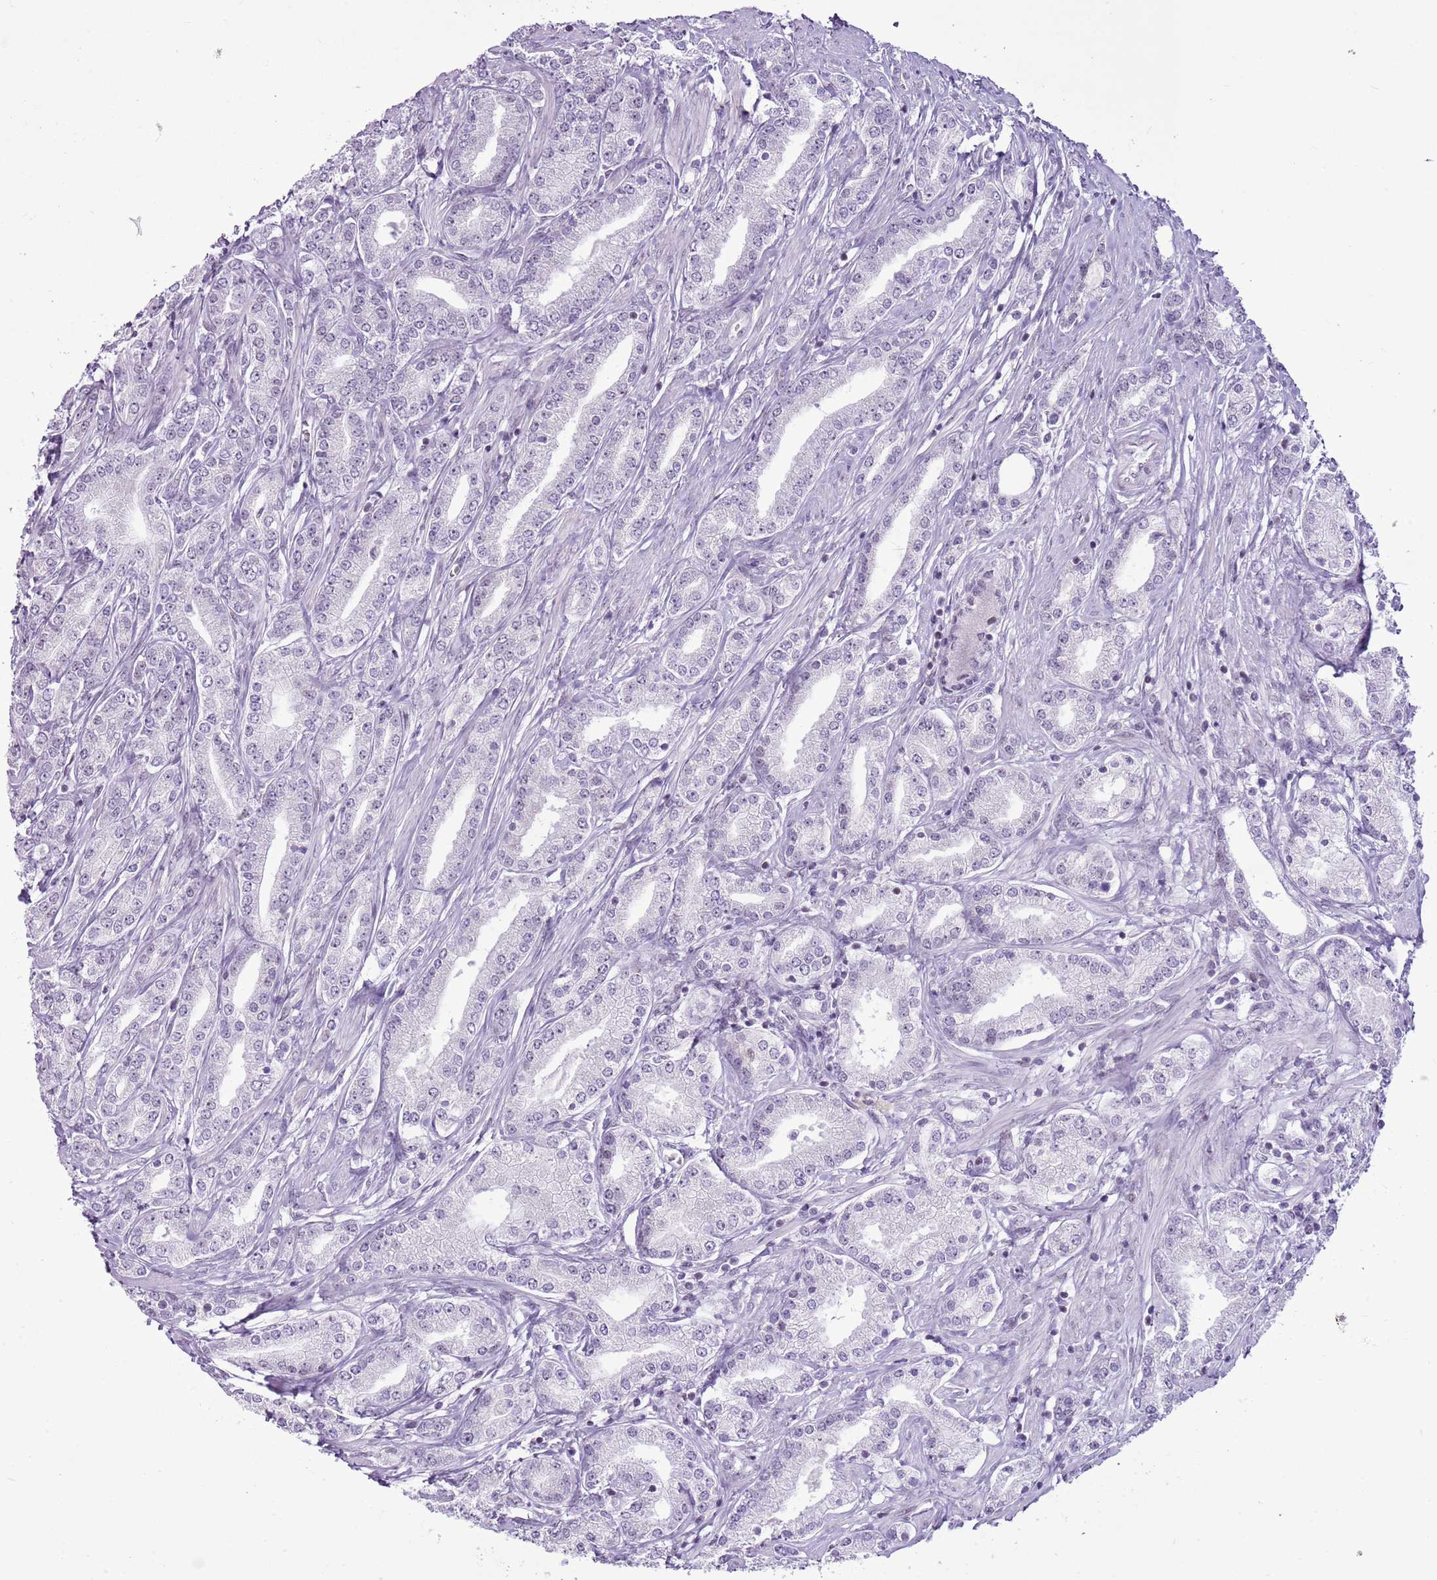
{"staining": {"intensity": "negative", "quantity": "none", "location": "none"}, "tissue": "prostate cancer", "cell_type": "Tumor cells", "image_type": "cancer", "snomed": [{"axis": "morphology", "description": "Adenocarcinoma, High grade"}, {"axis": "topography", "description": "Prostate"}], "caption": "Prostate cancer stained for a protein using IHC reveals no staining tumor cells.", "gene": "RPL3L", "patient": {"sex": "male", "age": 66}}